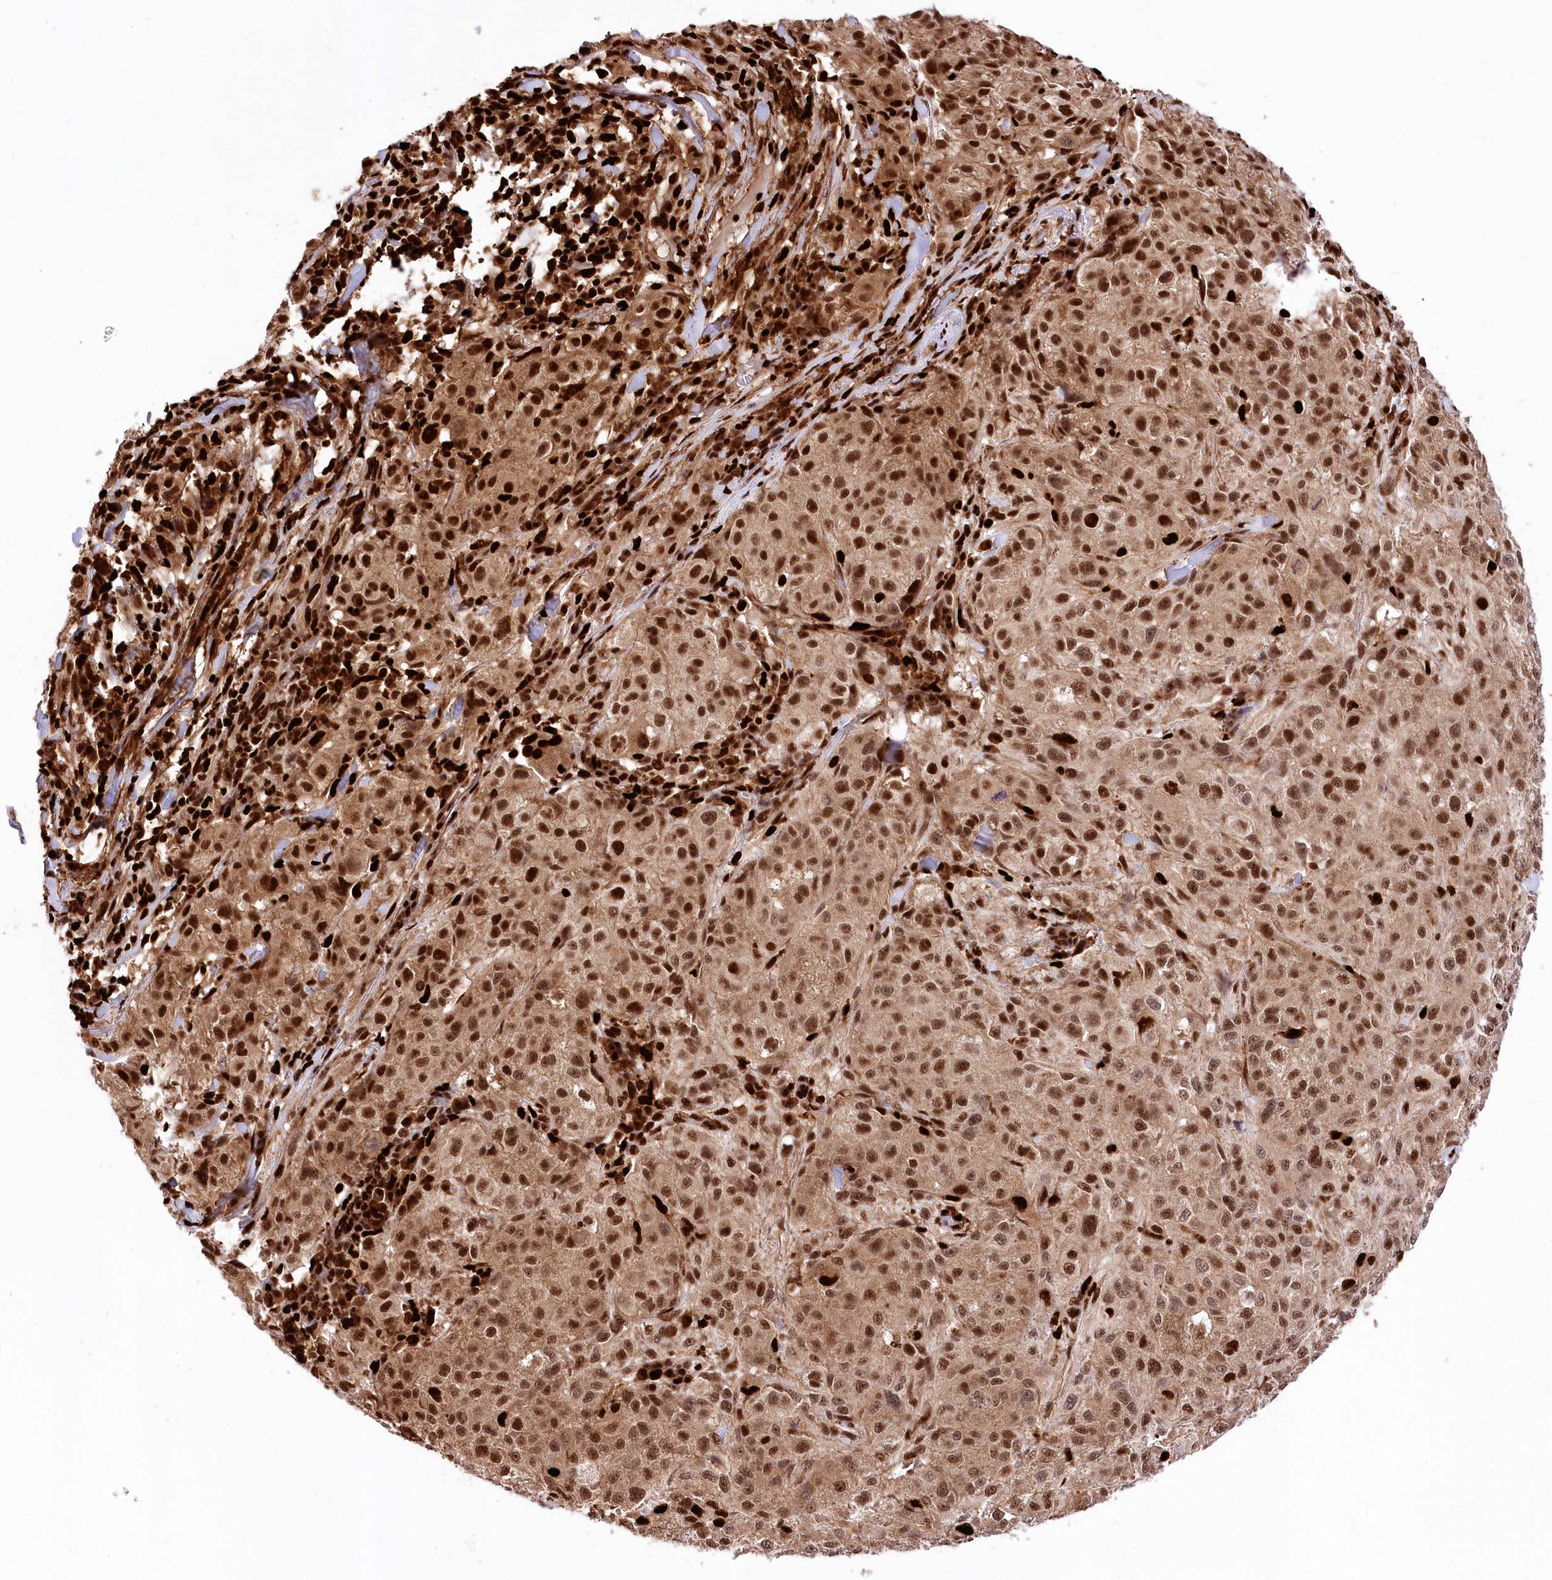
{"staining": {"intensity": "moderate", "quantity": ">75%", "location": "cytoplasmic/membranous,nuclear"}, "tissue": "melanoma", "cell_type": "Tumor cells", "image_type": "cancer", "snomed": [{"axis": "morphology", "description": "Necrosis, NOS"}, {"axis": "morphology", "description": "Malignant melanoma, NOS"}, {"axis": "topography", "description": "Skin"}], "caption": "Brown immunohistochemical staining in melanoma shows moderate cytoplasmic/membranous and nuclear positivity in approximately >75% of tumor cells.", "gene": "FIGN", "patient": {"sex": "female", "age": 87}}